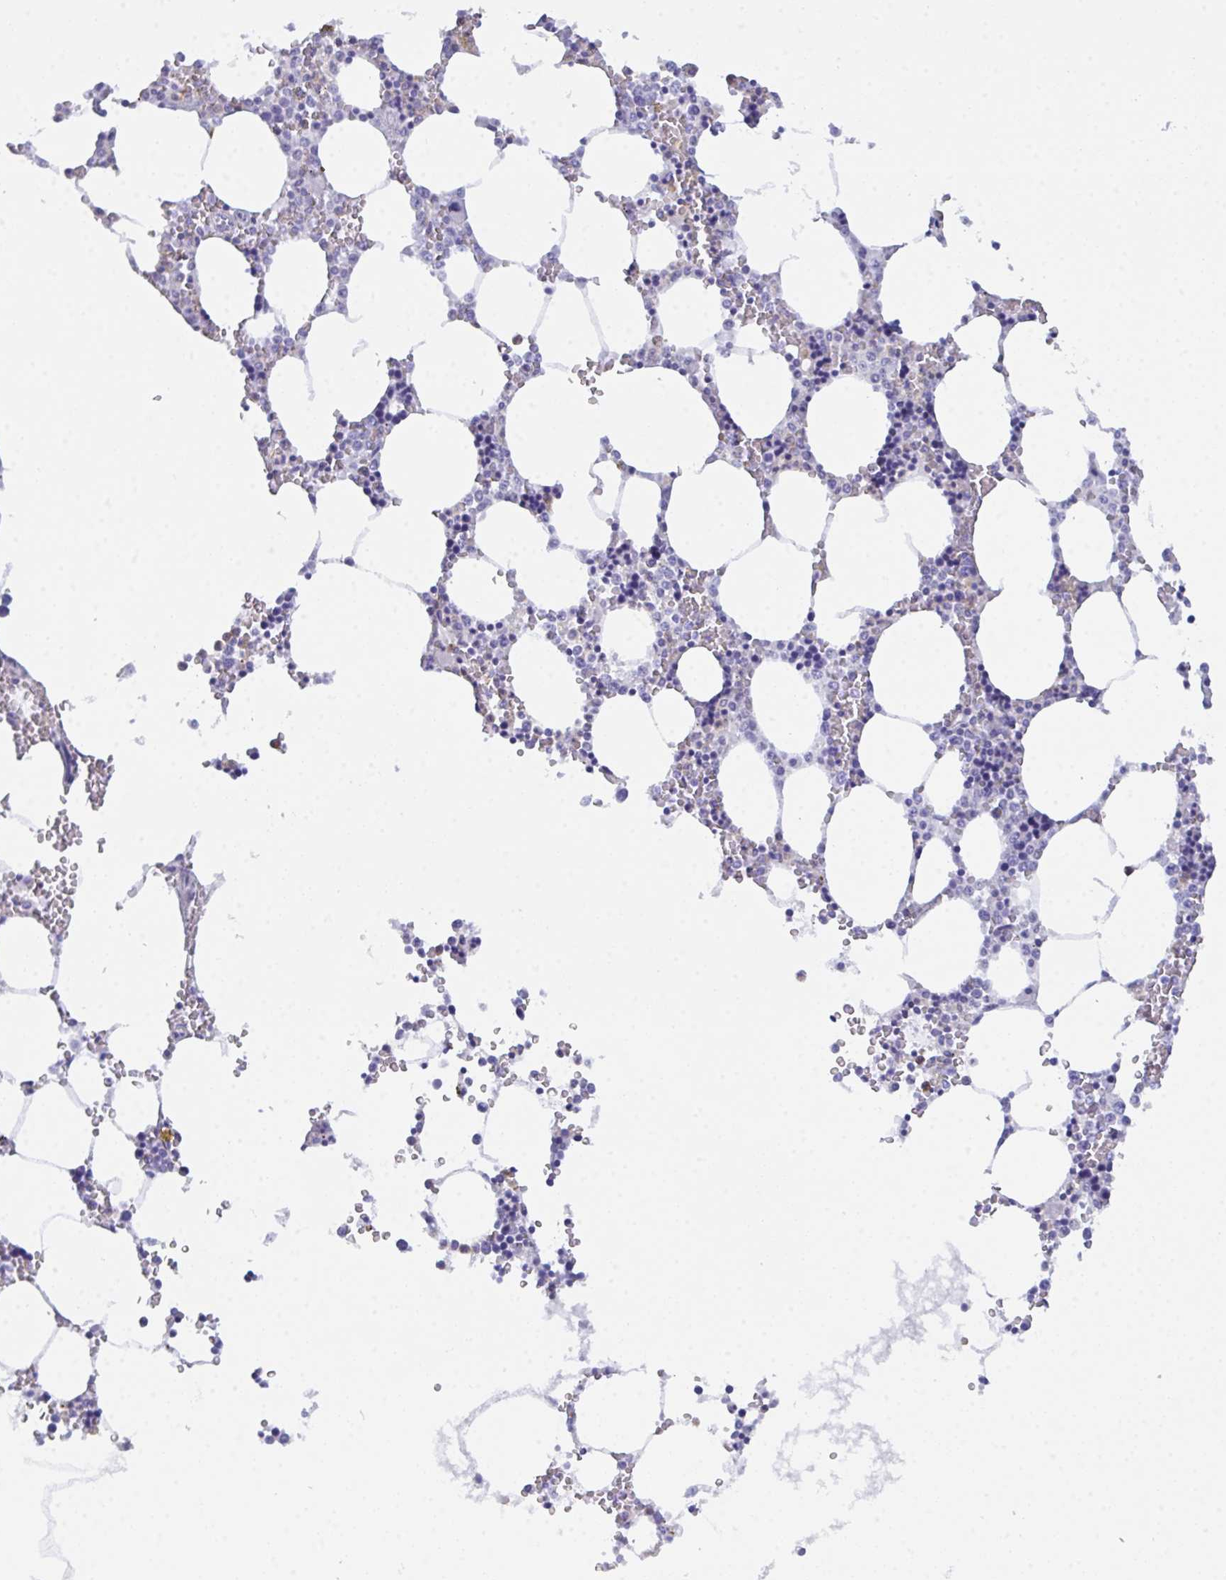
{"staining": {"intensity": "negative", "quantity": "none", "location": "none"}, "tissue": "bone marrow", "cell_type": "Hematopoietic cells", "image_type": "normal", "snomed": [{"axis": "morphology", "description": "Normal tissue, NOS"}, {"axis": "topography", "description": "Bone marrow"}], "caption": "High magnification brightfield microscopy of unremarkable bone marrow stained with DAB (brown) and counterstained with hematoxylin (blue): hematopoietic cells show no significant expression. (DAB (3,3'-diaminobenzidine) immunohistochemistry (IHC) with hematoxylin counter stain).", "gene": "CEP170B", "patient": {"sex": "male", "age": 64}}